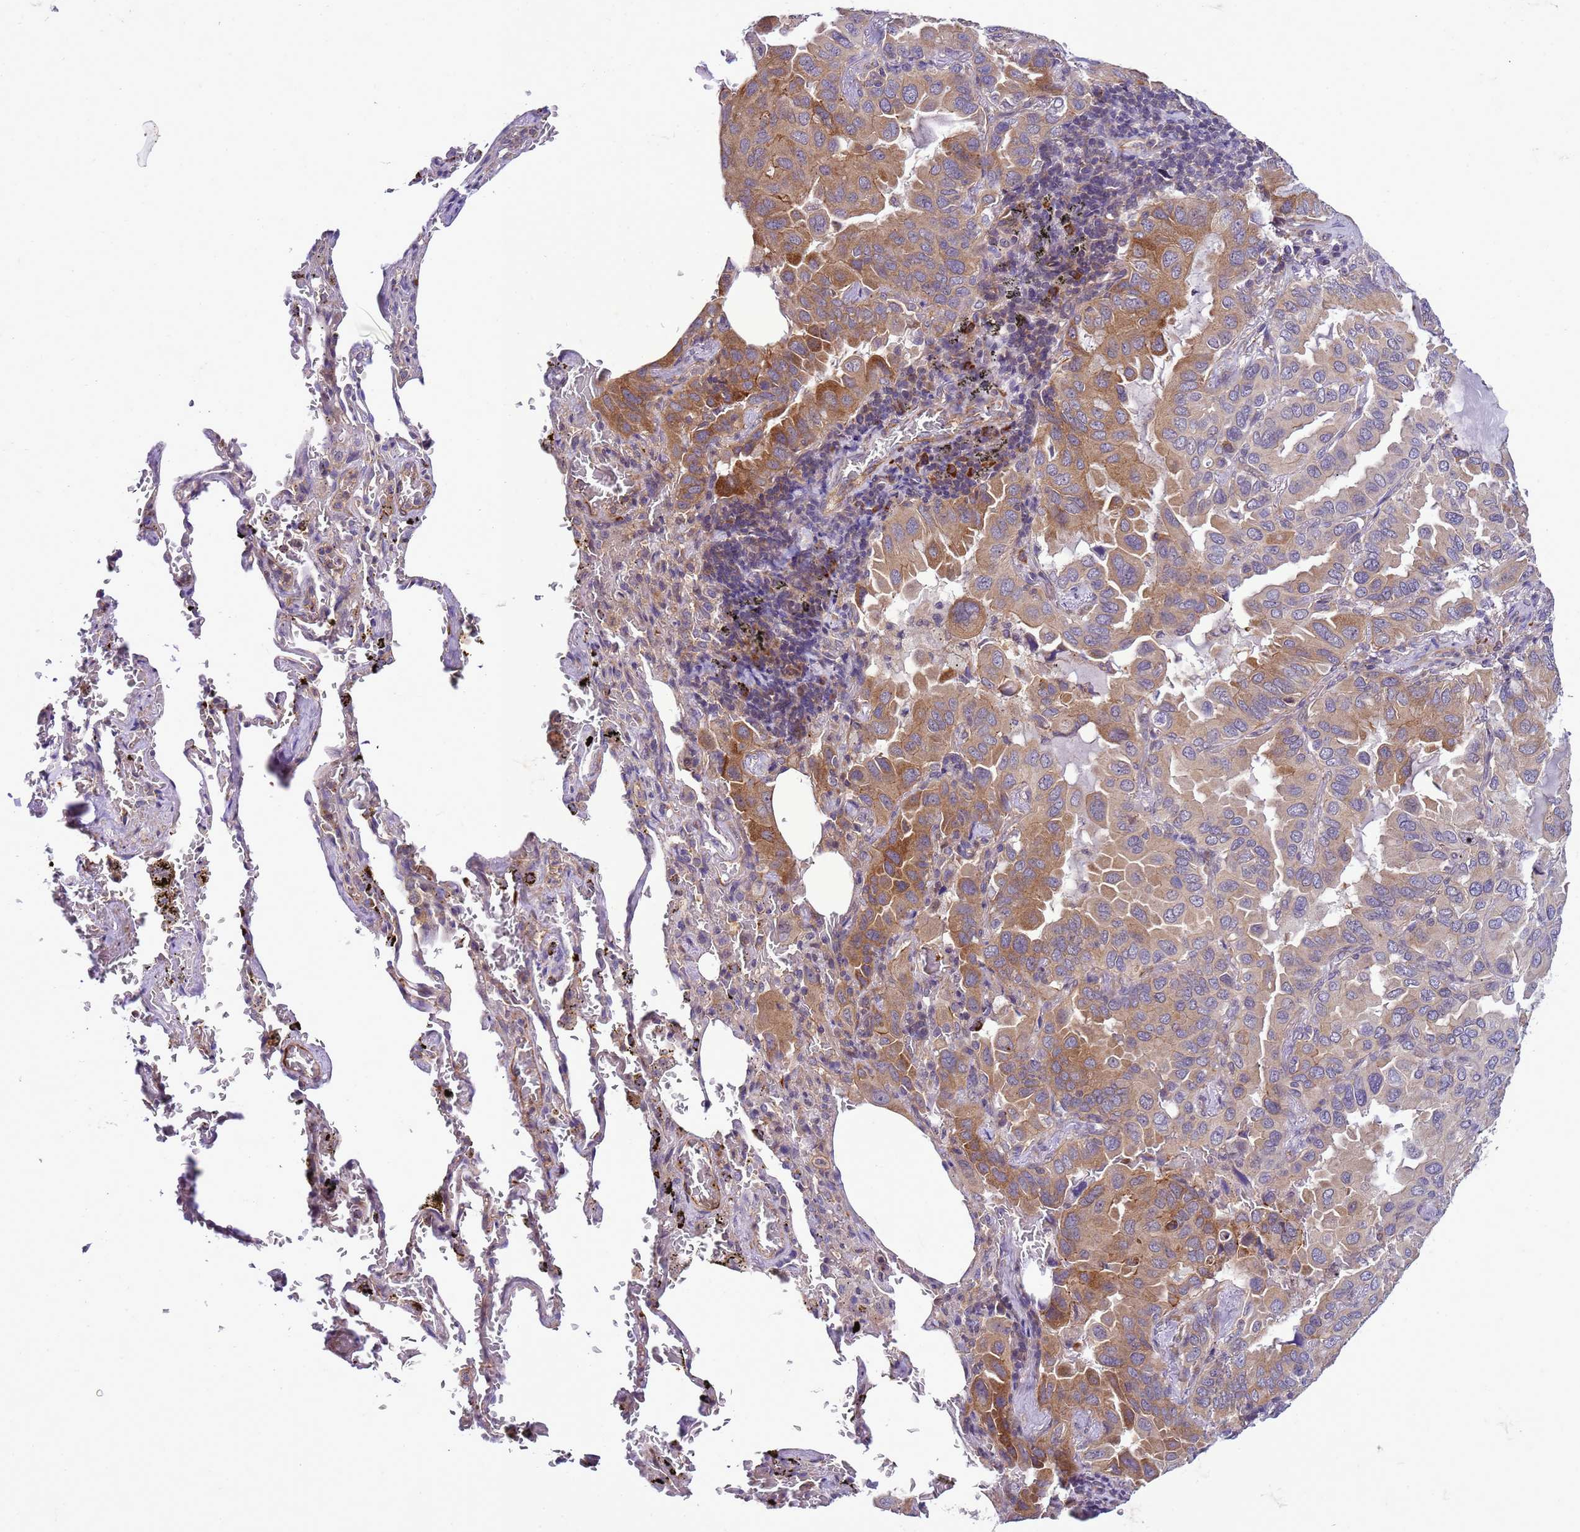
{"staining": {"intensity": "moderate", "quantity": ">75%", "location": "cytoplasmic/membranous"}, "tissue": "lung cancer", "cell_type": "Tumor cells", "image_type": "cancer", "snomed": [{"axis": "morphology", "description": "Adenocarcinoma, NOS"}, {"axis": "topography", "description": "Lung"}], "caption": "Human lung cancer stained with a brown dye shows moderate cytoplasmic/membranous positive staining in about >75% of tumor cells.", "gene": "GEN1", "patient": {"sex": "male", "age": 64}}